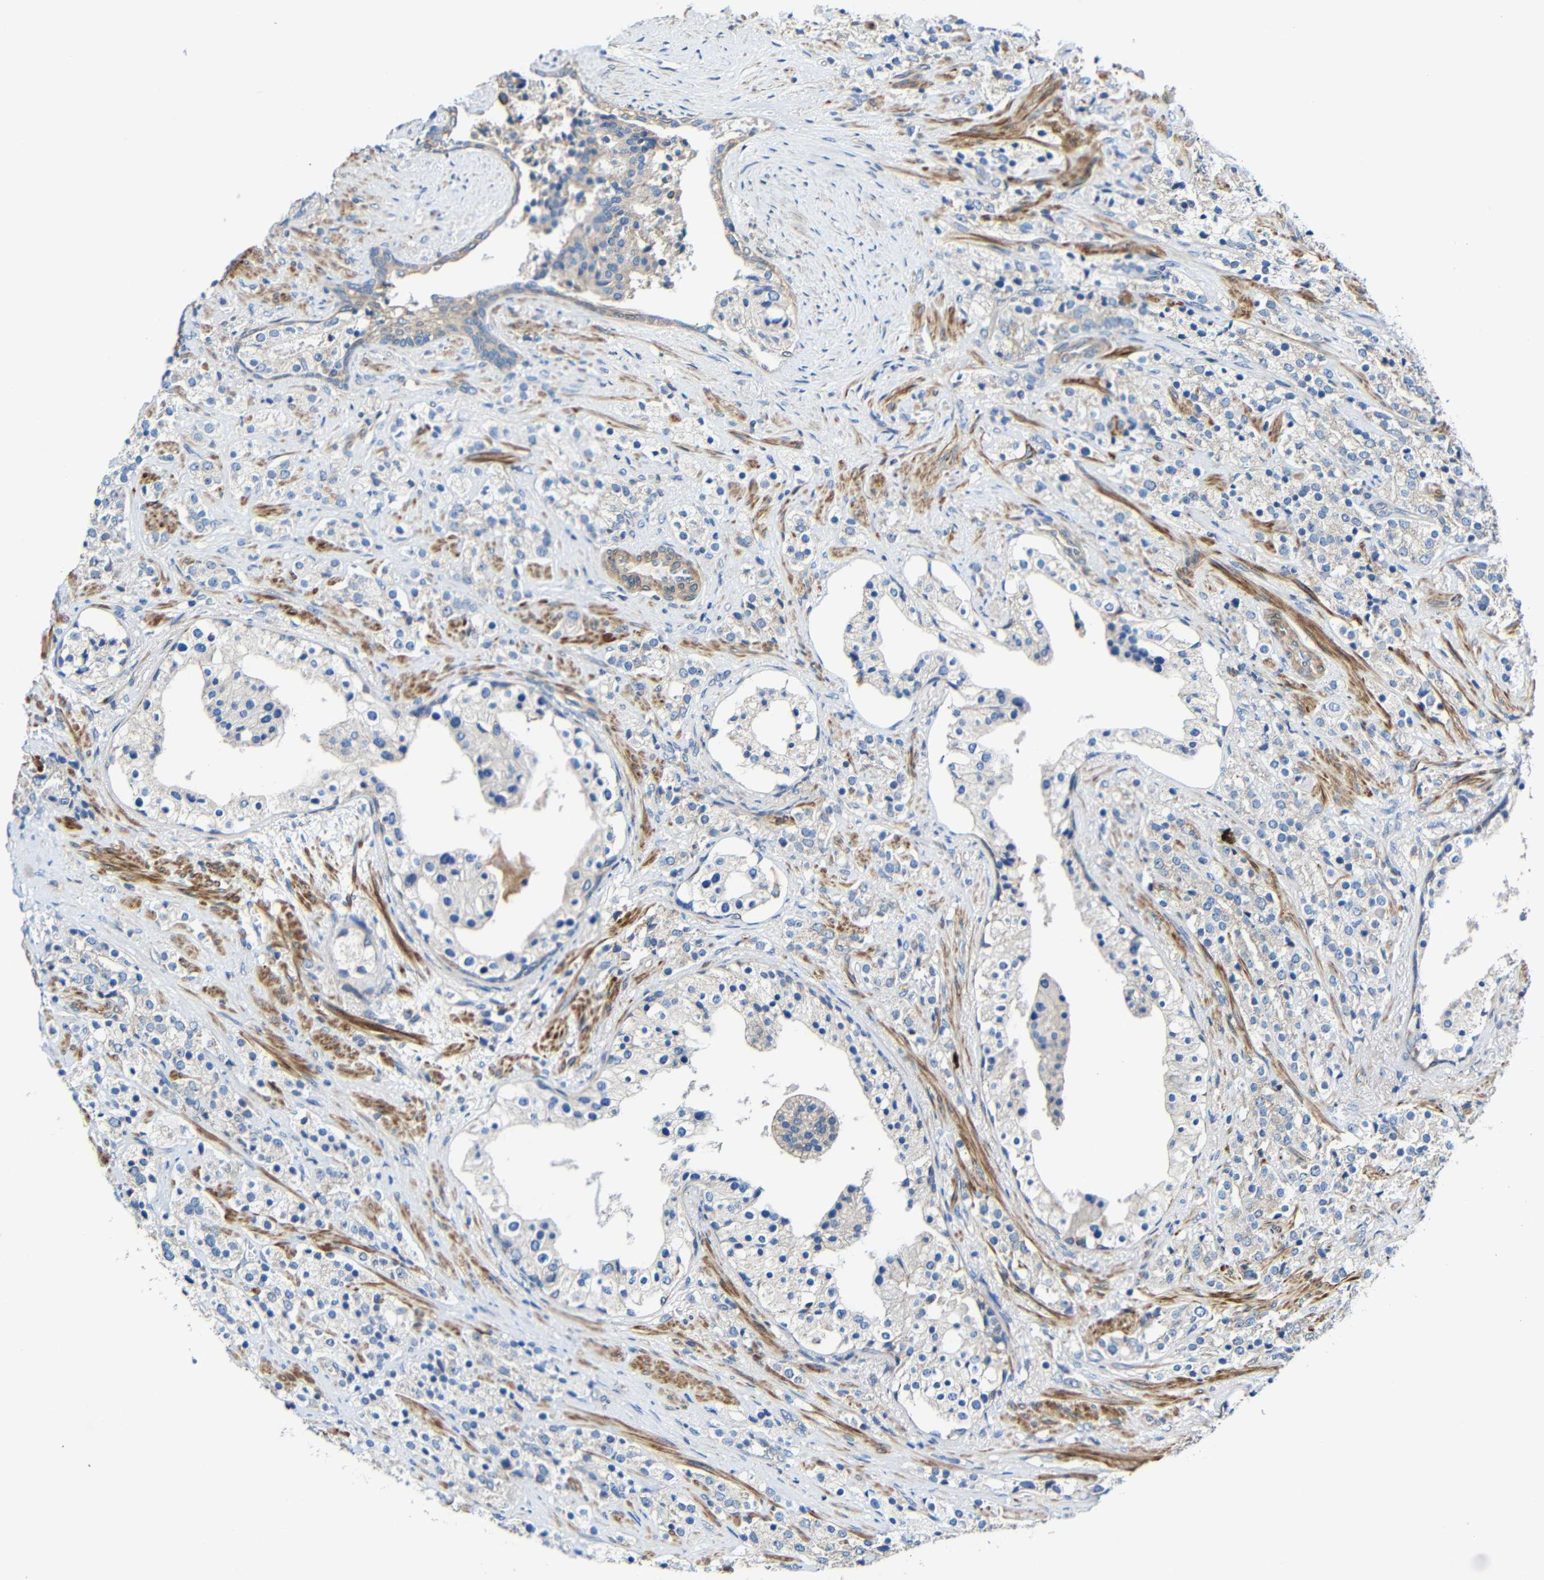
{"staining": {"intensity": "negative", "quantity": "none", "location": "none"}, "tissue": "prostate cancer", "cell_type": "Tumor cells", "image_type": "cancer", "snomed": [{"axis": "morphology", "description": "Adenocarcinoma, High grade"}, {"axis": "topography", "description": "Prostate"}], "caption": "Protein analysis of prostate cancer exhibits no significant expression in tumor cells.", "gene": "RHOT2", "patient": {"sex": "male", "age": 71}}